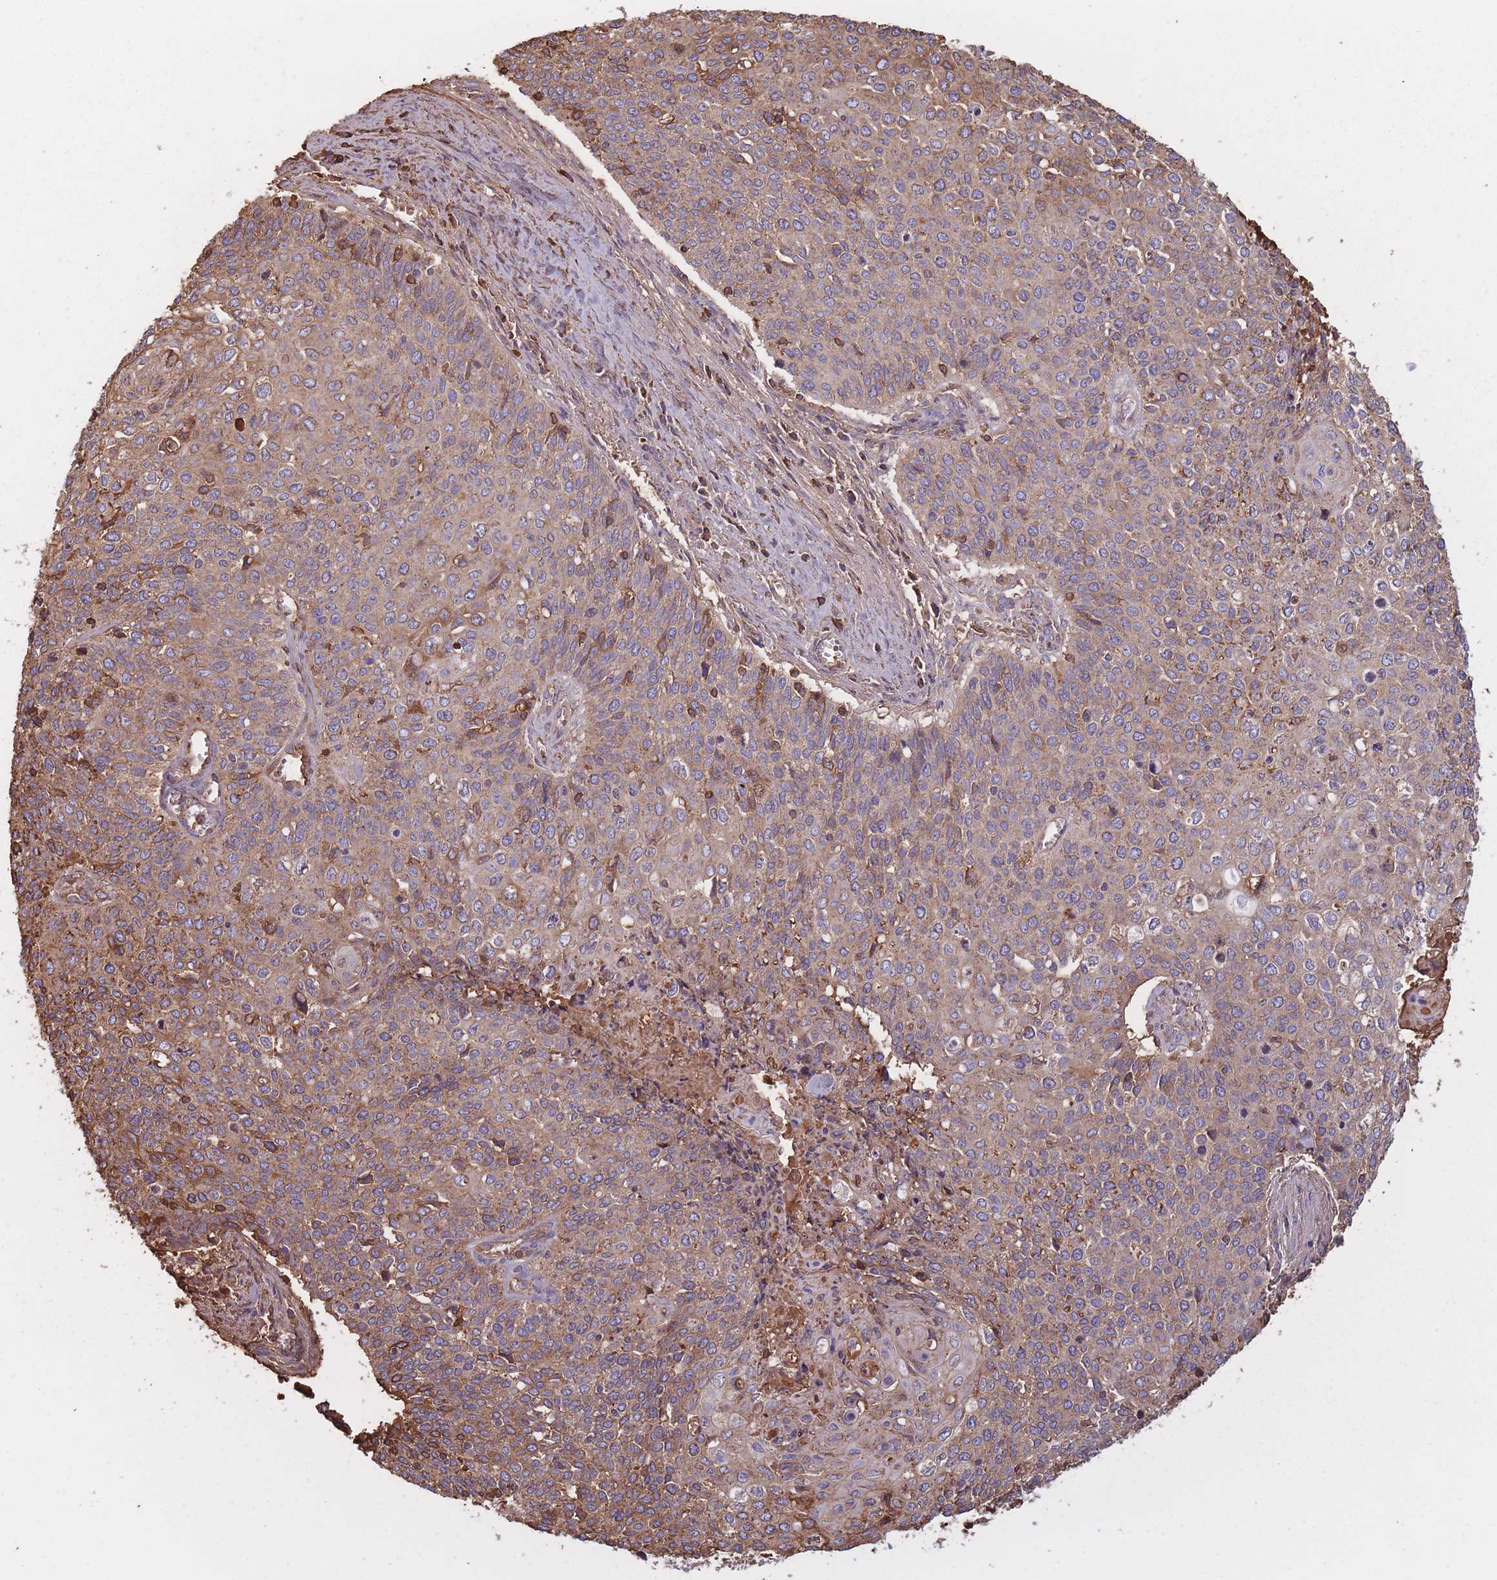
{"staining": {"intensity": "weak", "quantity": "25%-75%", "location": "cytoplasmic/membranous"}, "tissue": "cervical cancer", "cell_type": "Tumor cells", "image_type": "cancer", "snomed": [{"axis": "morphology", "description": "Squamous cell carcinoma, NOS"}, {"axis": "topography", "description": "Cervix"}], "caption": "Immunohistochemistry of human squamous cell carcinoma (cervical) reveals low levels of weak cytoplasmic/membranous expression in about 25%-75% of tumor cells.", "gene": "KAT2A", "patient": {"sex": "female", "age": 39}}